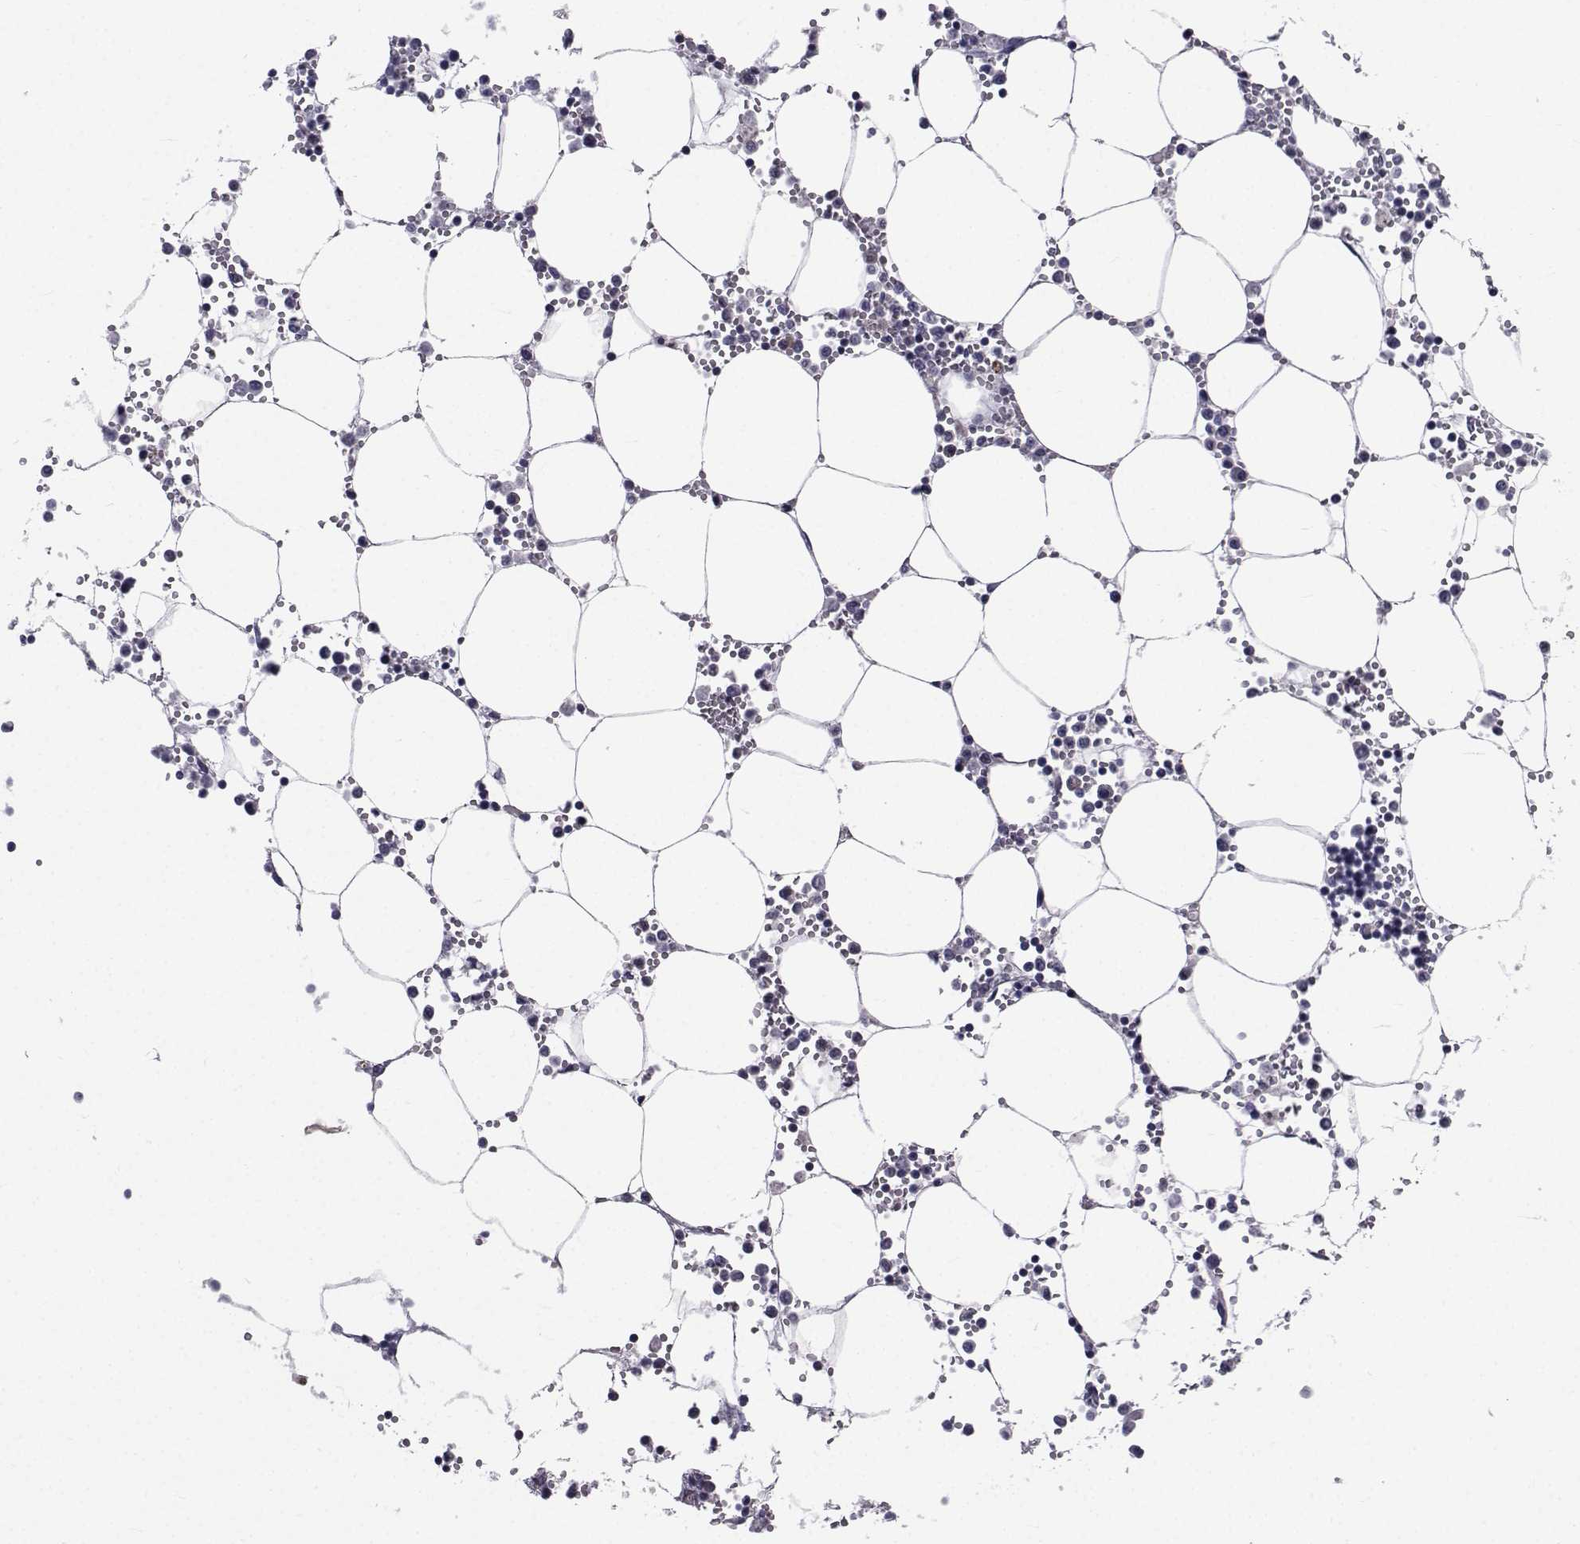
{"staining": {"intensity": "negative", "quantity": "none", "location": "none"}, "tissue": "bone marrow", "cell_type": "Hematopoietic cells", "image_type": "normal", "snomed": [{"axis": "morphology", "description": "Normal tissue, NOS"}, {"axis": "topography", "description": "Bone marrow"}], "caption": "Normal bone marrow was stained to show a protein in brown. There is no significant staining in hematopoietic cells.", "gene": "PAX2", "patient": {"sex": "male", "age": 54}}